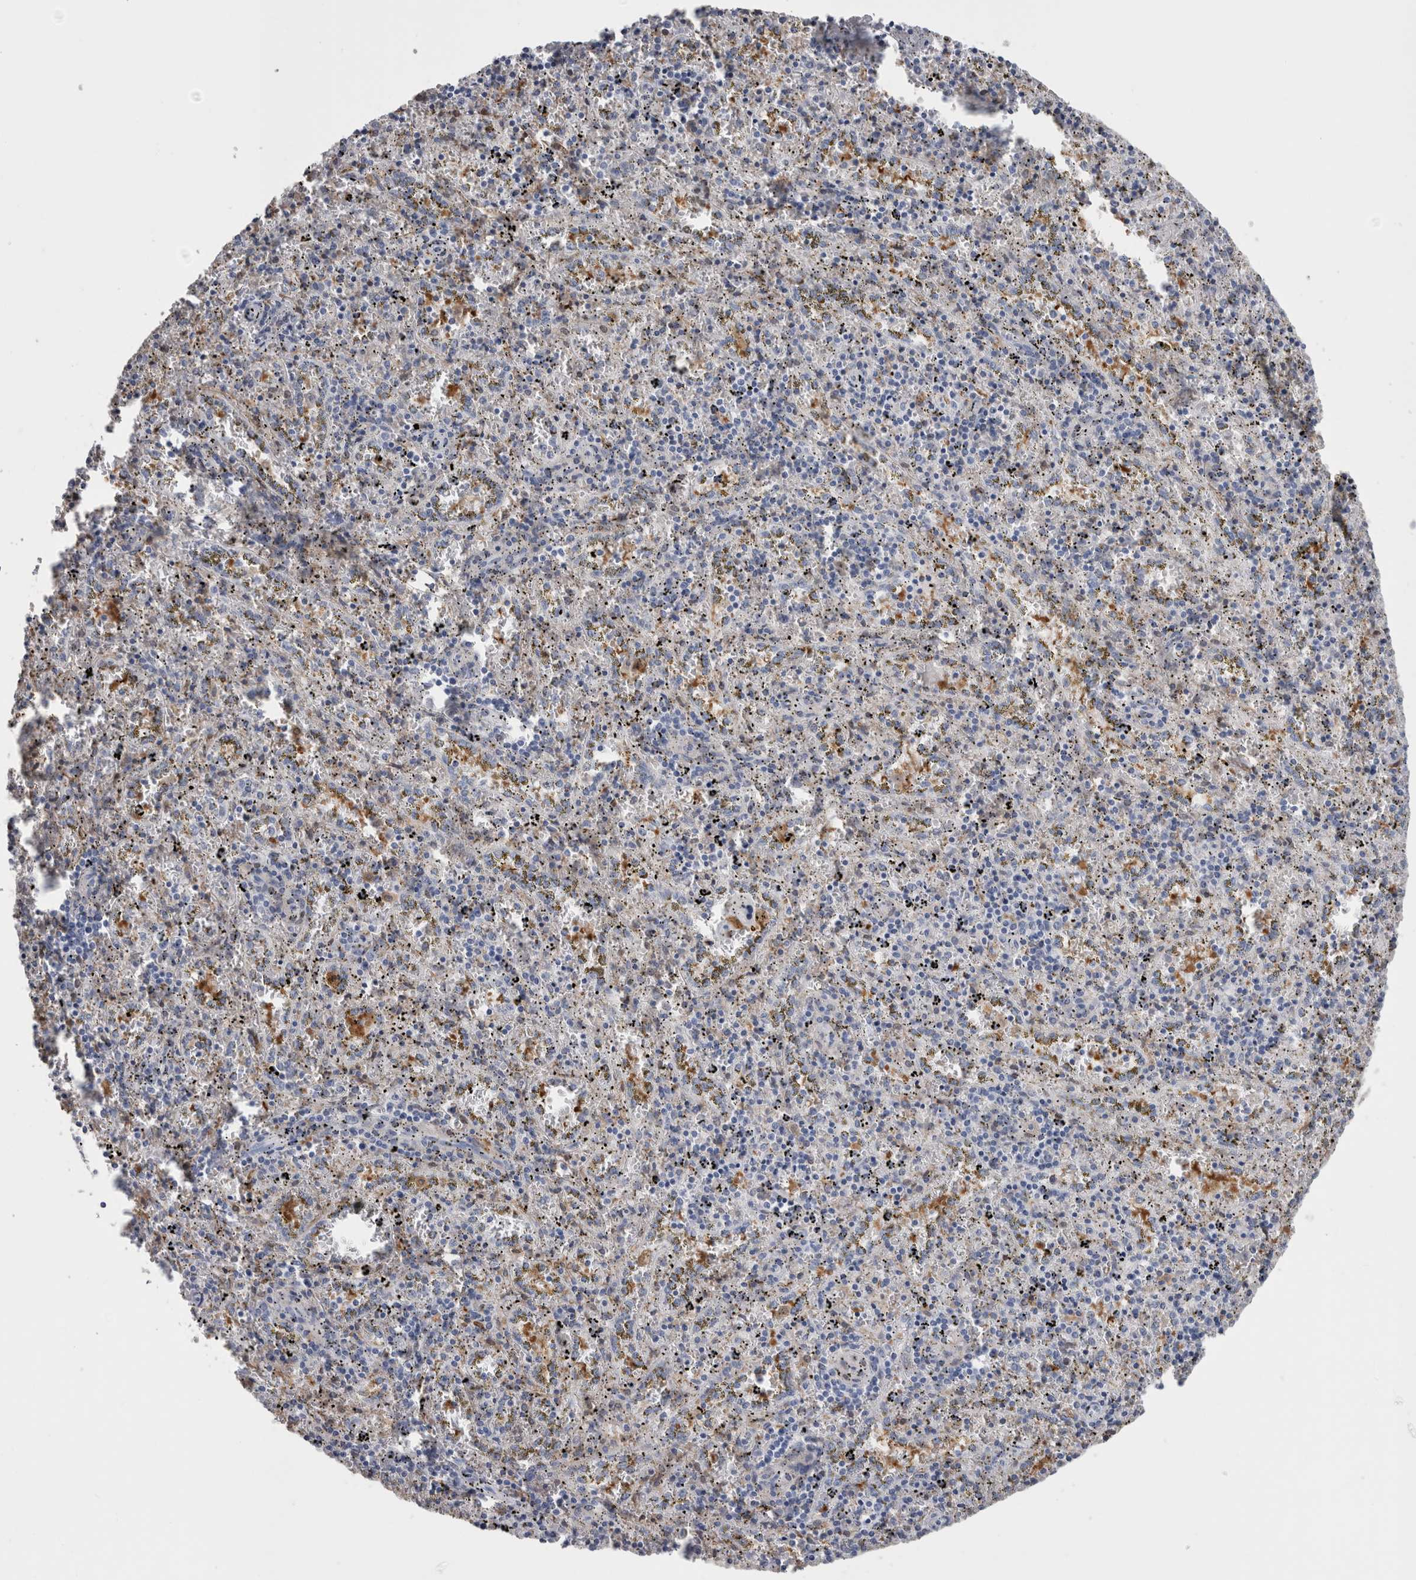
{"staining": {"intensity": "negative", "quantity": "none", "location": "none"}, "tissue": "spleen", "cell_type": "Cells in red pulp", "image_type": "normal", "snomed": [{"axis": "morphology", "description": "Normal tissue, NOS"}, {"axis": "topography", "description": "Spleen"}], "caption": "This photomicrograph is of normal spleen stained with immunohistochemistry (IHC) to label a protein in brown with the nuclei are counter-stained blue. There is no positivity in cells in red pulp. (Immunohistochemistry (ihc), brightfield microscopy, high magnification).", "gene": "CA8", "patient": {"sex": "male", "age": 11}}